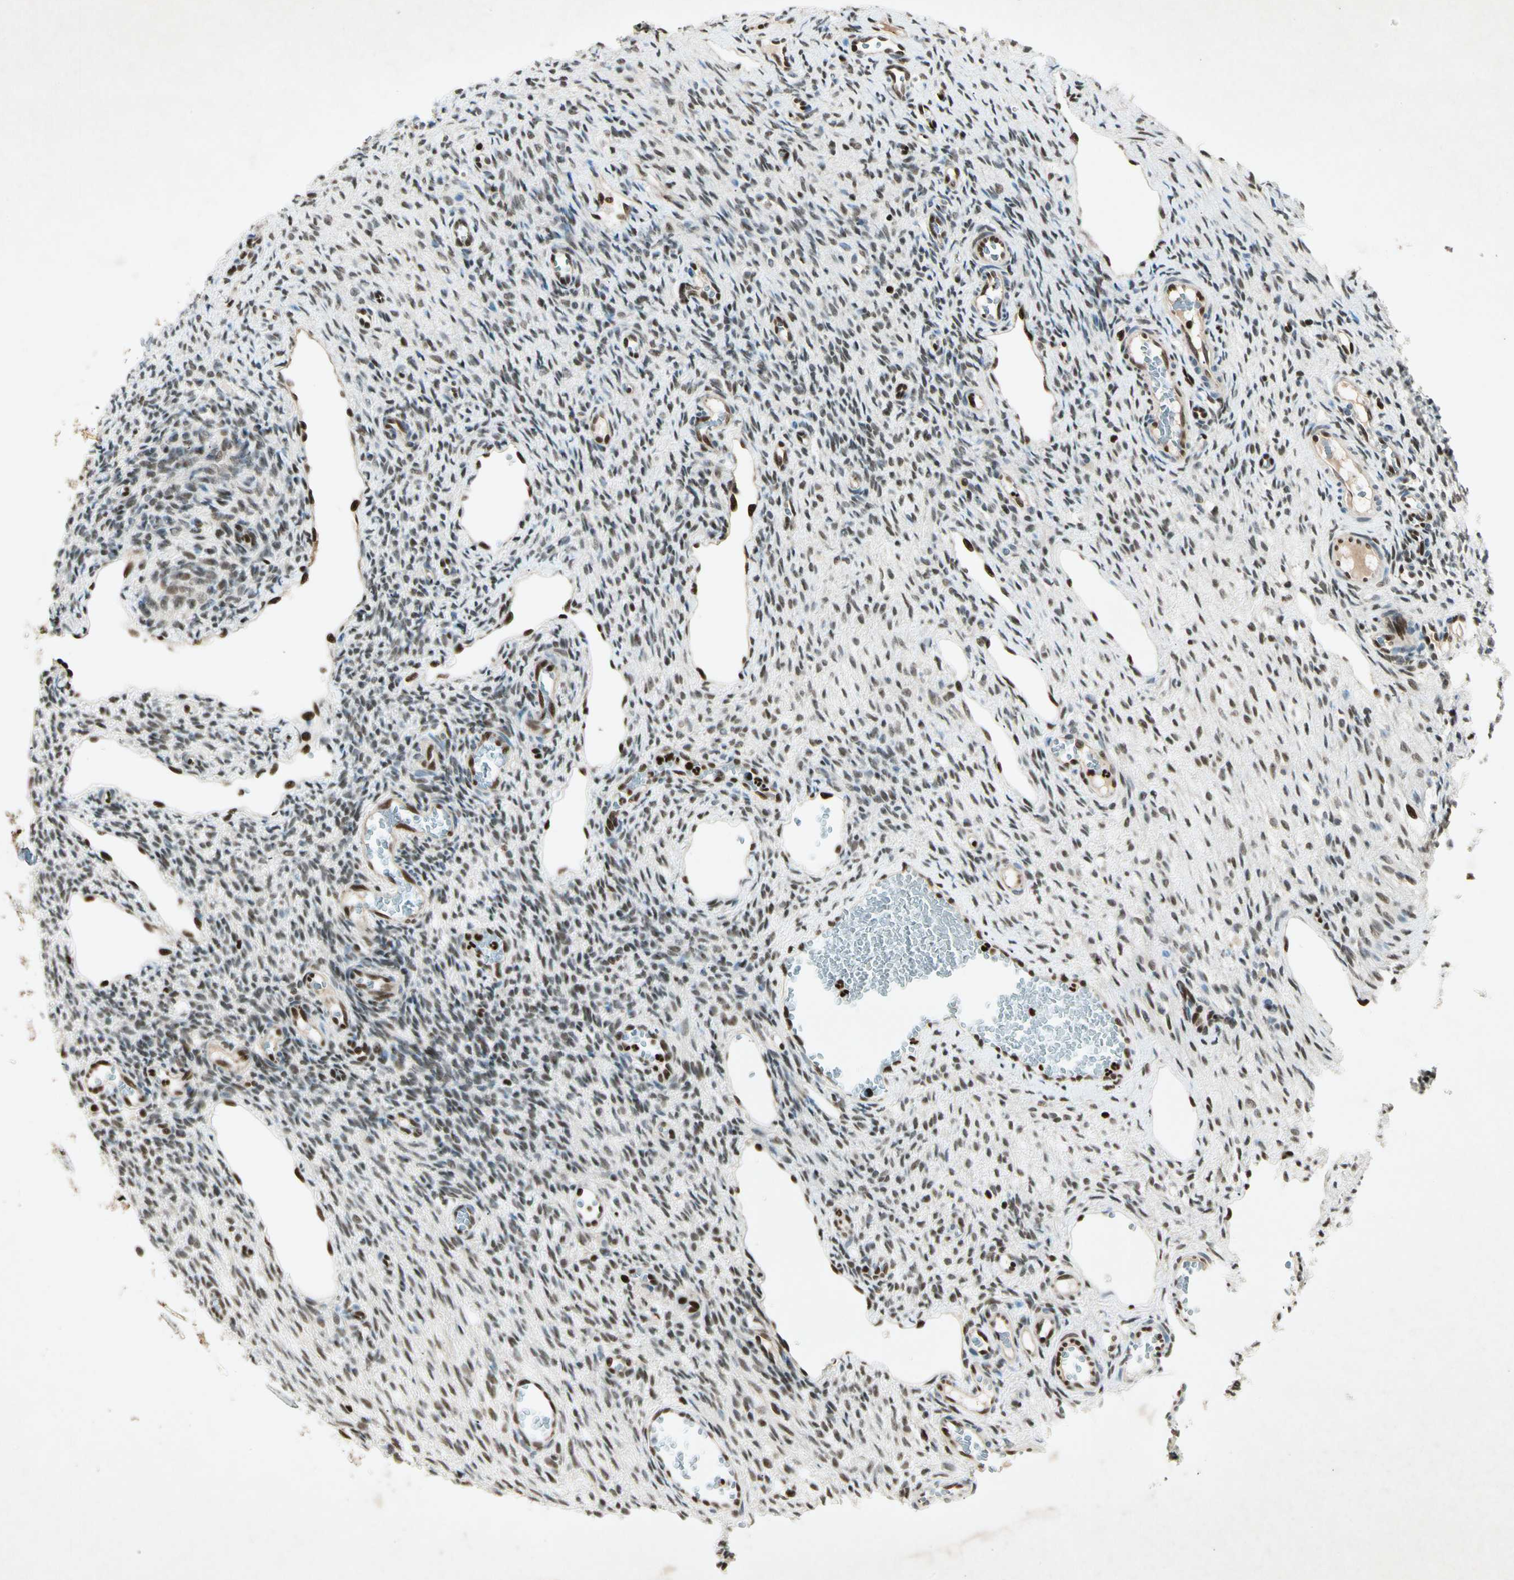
{"staining": {"intensity": "strong", "quantity": ">75%", "location": "nuclear"}, "tissue": "ovary", "cell_type": "Follicle cells", "image_type": "normal", "snomed": [{"axis": "morphology", "description": "Normal tissue, NOS"}, {"axis": "topography", "description": "Ovary"}], "caption": "High-power microscopy captured an immunohistochemistry (IHC) image of benign ovary, revealing strong nuclear positivity in about >75% of follicle cells.", "gene": "RNF43", "patient": {"sex": "female", "age": 33}}